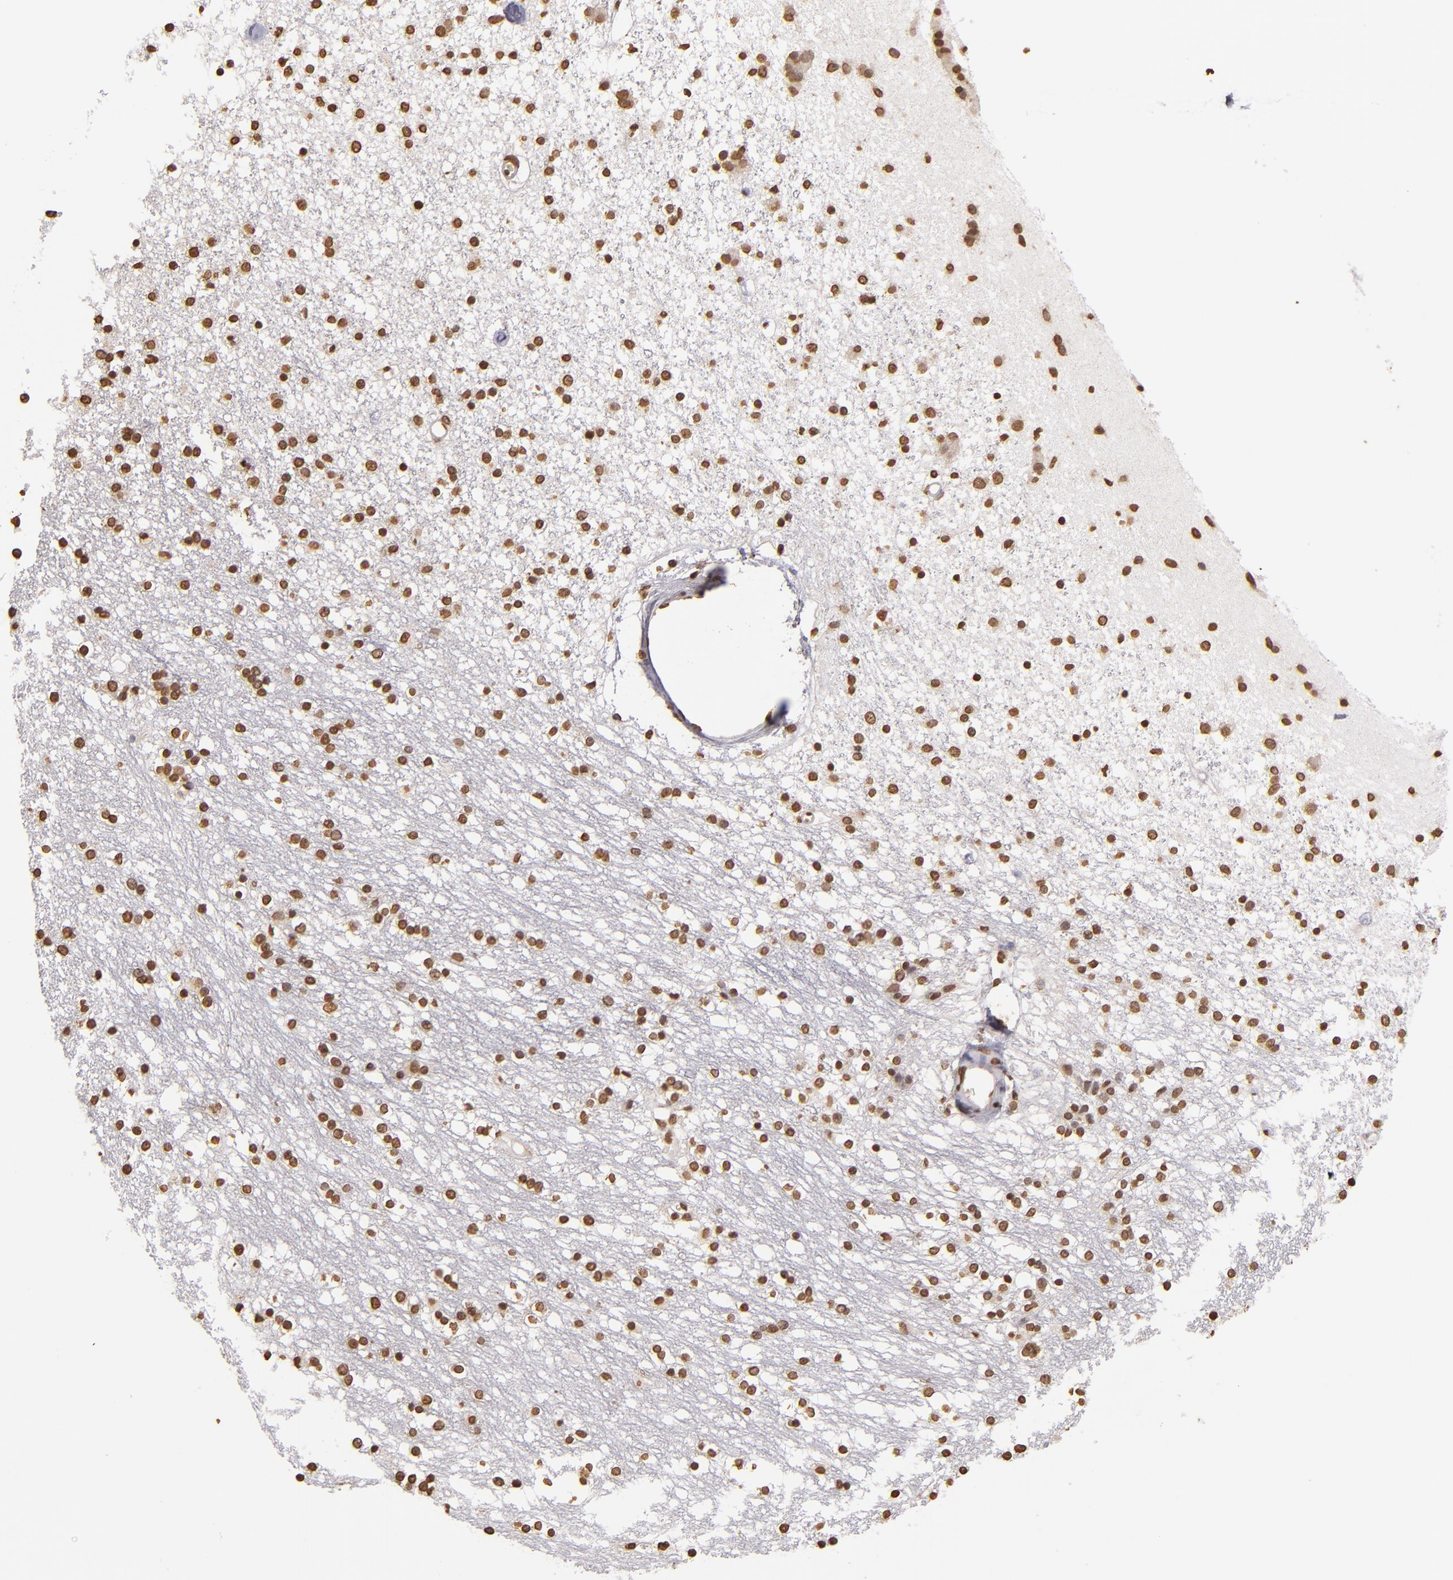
{"staining": {"intensity": "strong", "quantity": ">75%", "location": "nuclear"}, "tissue": "caudate", "cell_type": "Glial cells", "image_type": "normal", "snomed": [{"axis": "morphology", "description": "Normal tissue, NOS"}, {"axis": "topography", "description": "Lateral ventricle wall"}], "caption": "Caudate stained for a protein shows strong nuclear positivity in glial cells. (IHC, brightfield microscopy, high magnification).", "gene": "LBX1", "patient": {"sex": "female", "age": 54}}